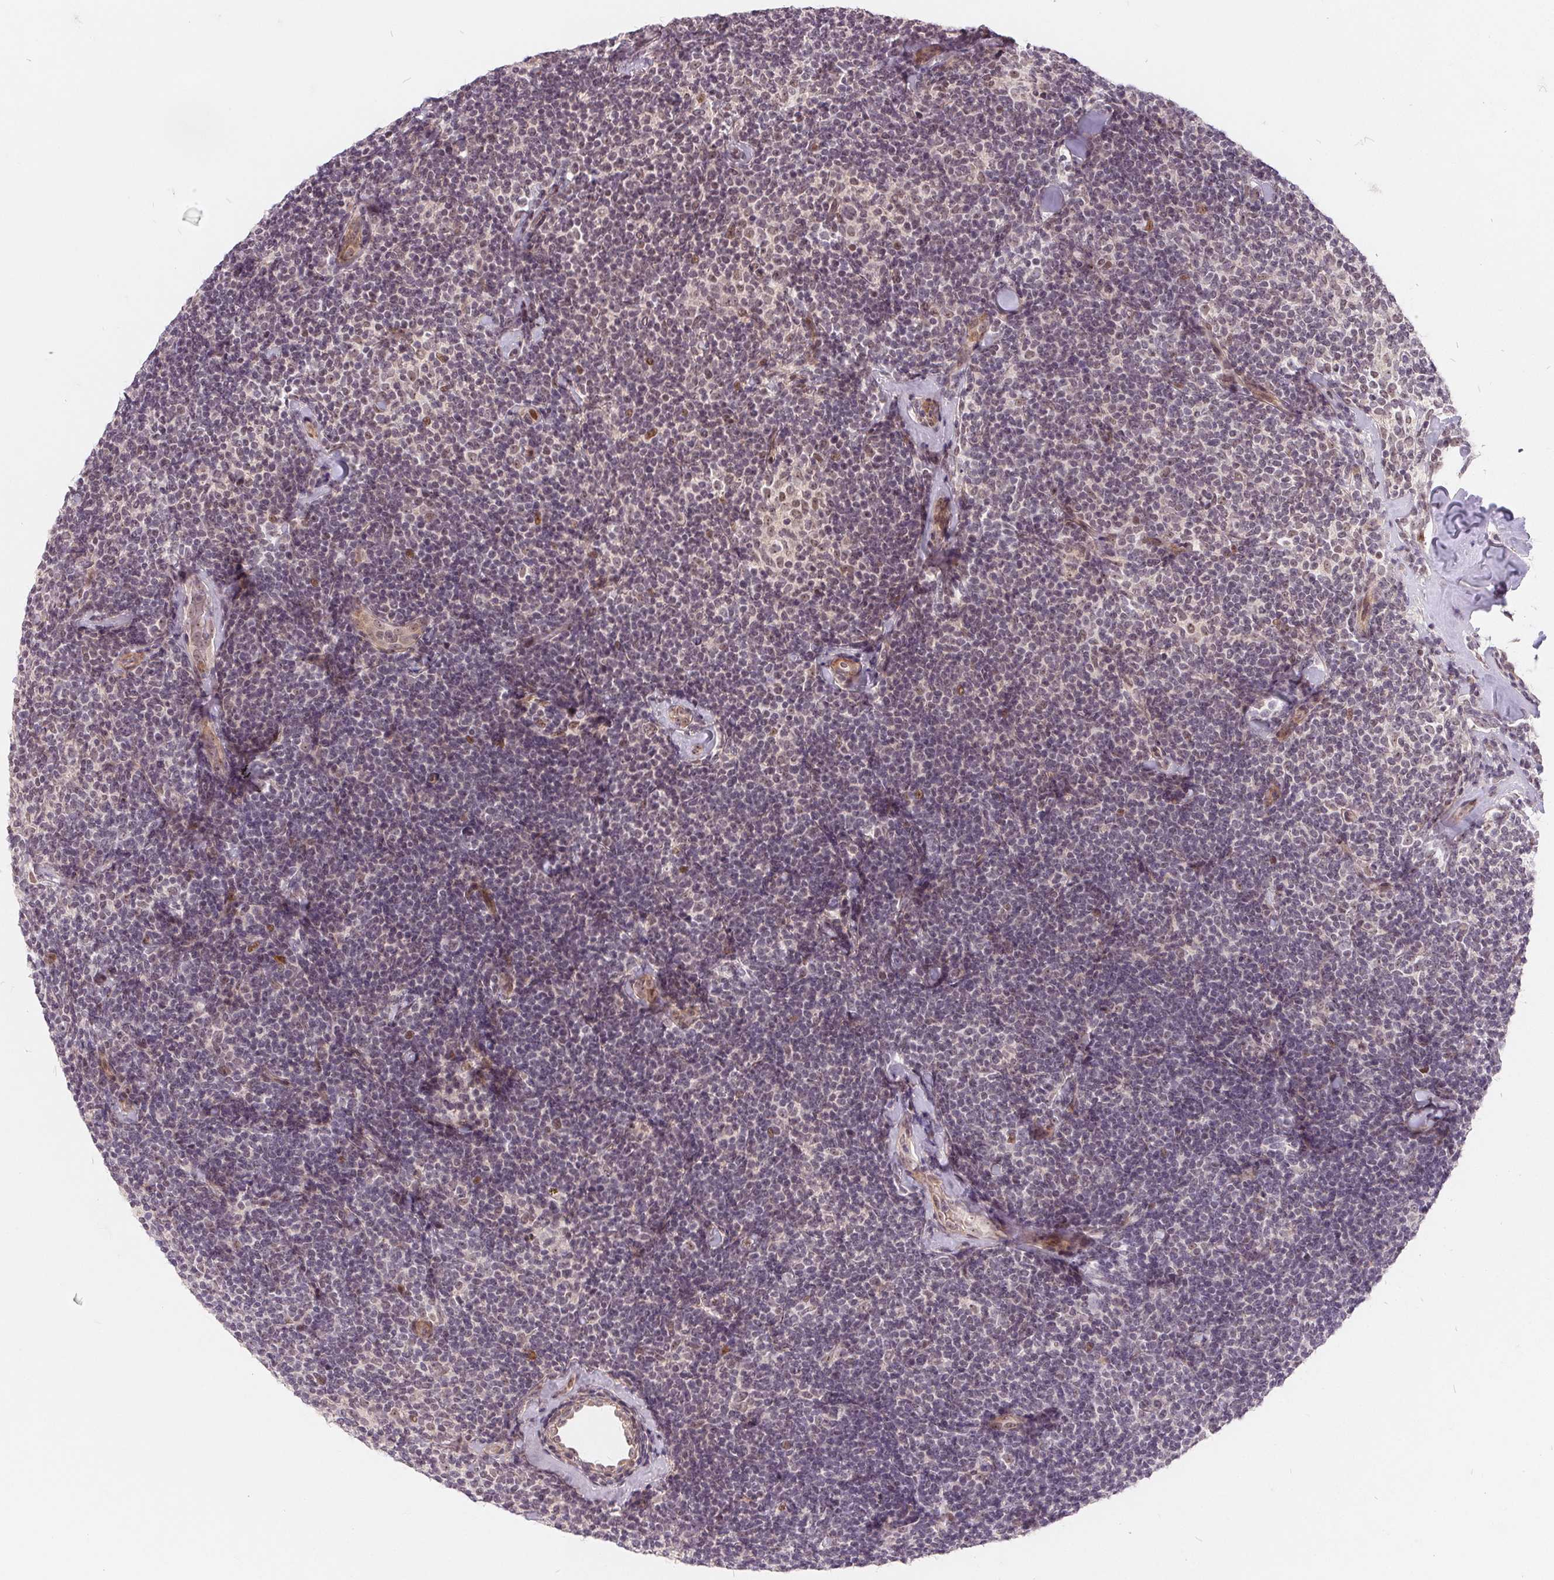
{"staining": {"intensity": "moderate", "quantity": "<25%", "location": "nuclear"}, "tissue": "lymphoma", "cell_type": "Tumor cells", "image_type": "cancer", "snomed": [{"axis": "morphology", "description": "Malignant lymphoma, non-Hodgkin's type, Low grade"}, {"axis": "topography", "description": "Lymph node"}], "caption": "Lymphoma stained for a protein reveals moderate nuclear positivity in tumor cells. Nuclei are stained in blue.", "gene": "NRG2", "patient": {"sex": "female", "age": 56}}